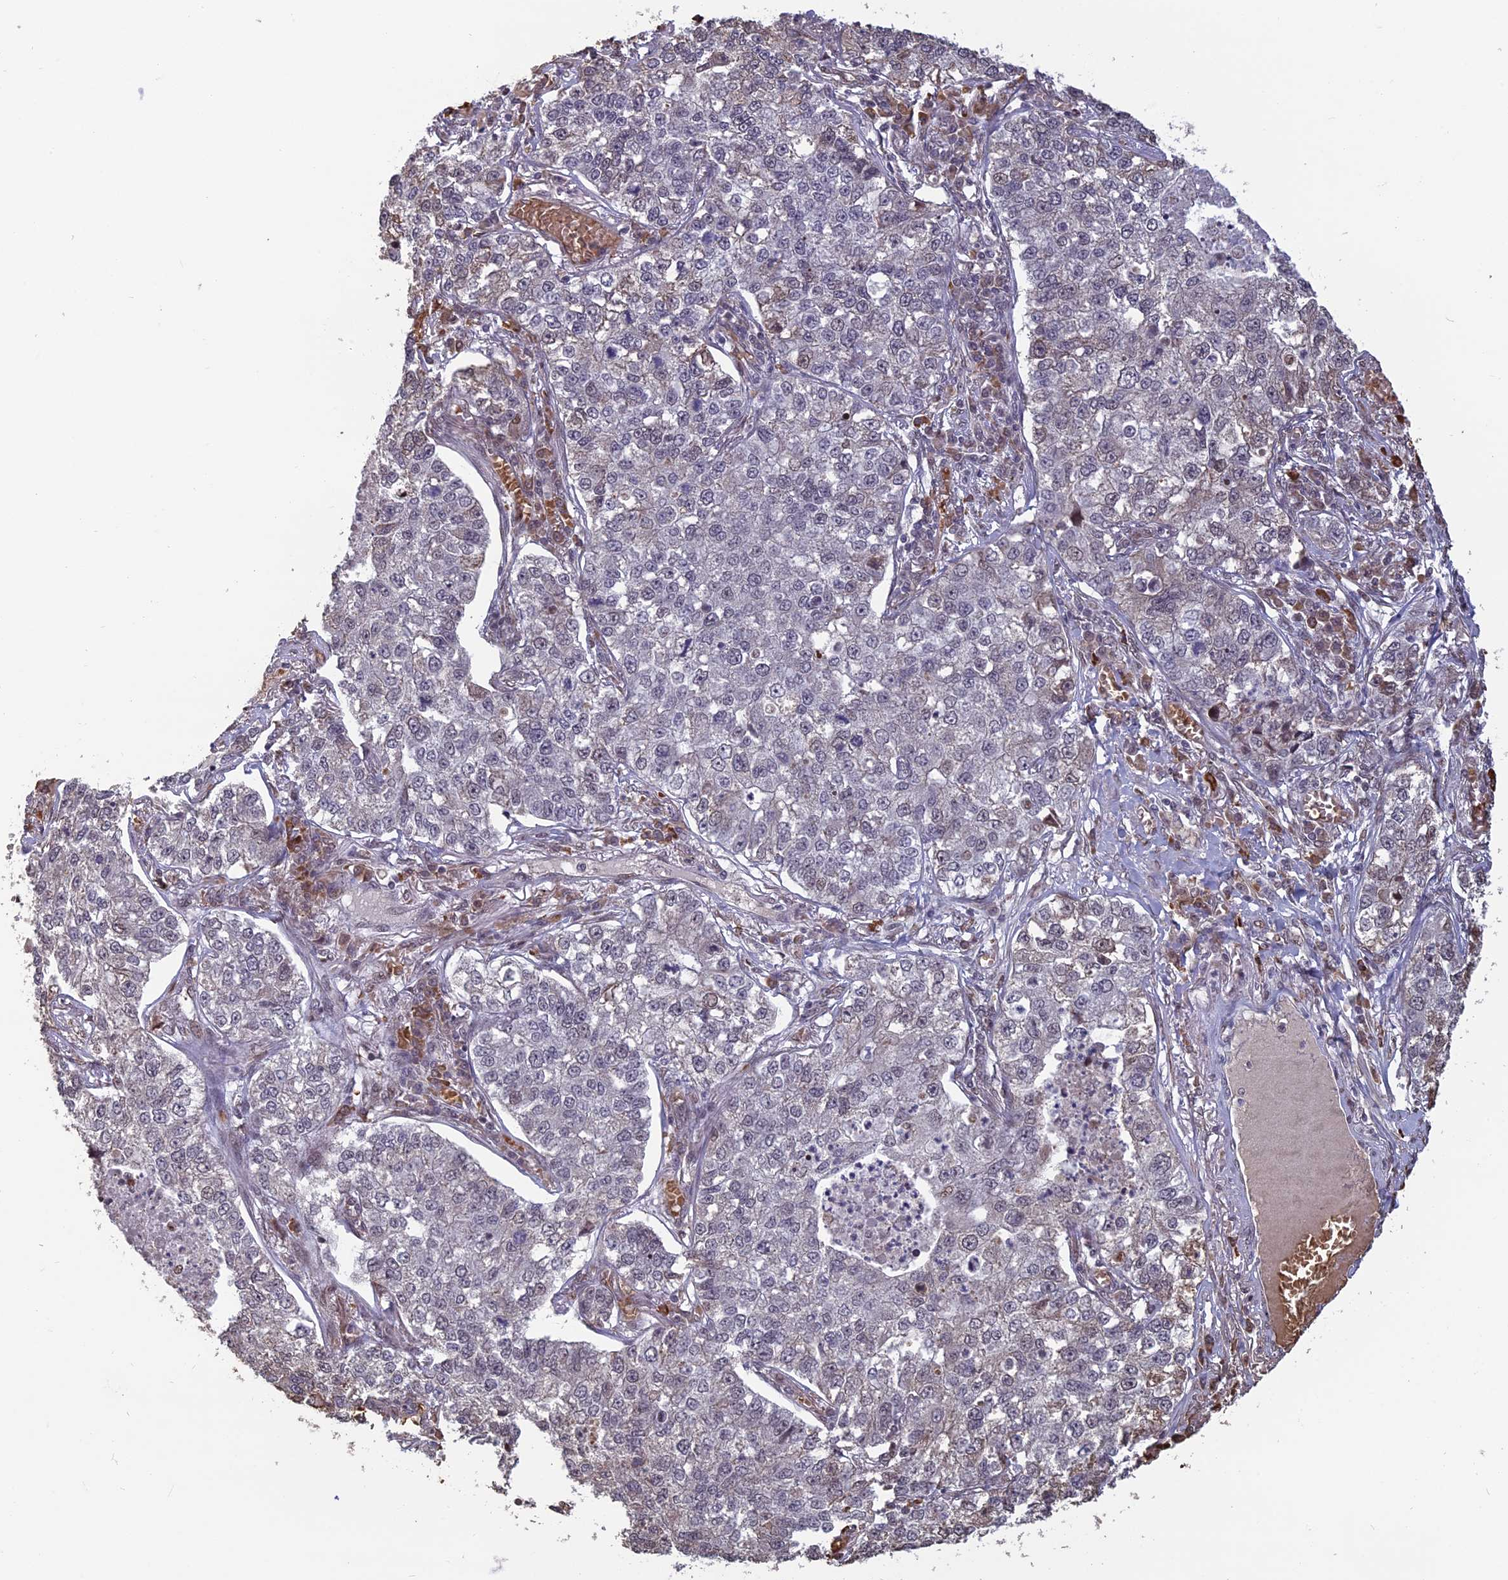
{"staining": {"intensity": "weak", "quantity": "<25%", "location": "nuclear"}, "tissue": "lung cancer", "cell_type": "Tumor cells", "image_type": "cancer", "snomed": [{"axis": "morphology", "description": "Adenocarcinoma, NOS"}, {"axis": "topography", "description": "Lung"}], "caption": "Micrograph shows no protein positivity in tumor cells of lung adenocarcinoma tissue. The staining was performed using DAB to visualize the protein expression in brown, while the nuclei were stained in blue with hematoxylin (Magnification: 20x).", "gene": "MFAP1", "patient": {"sex": "male", "age": 49}}